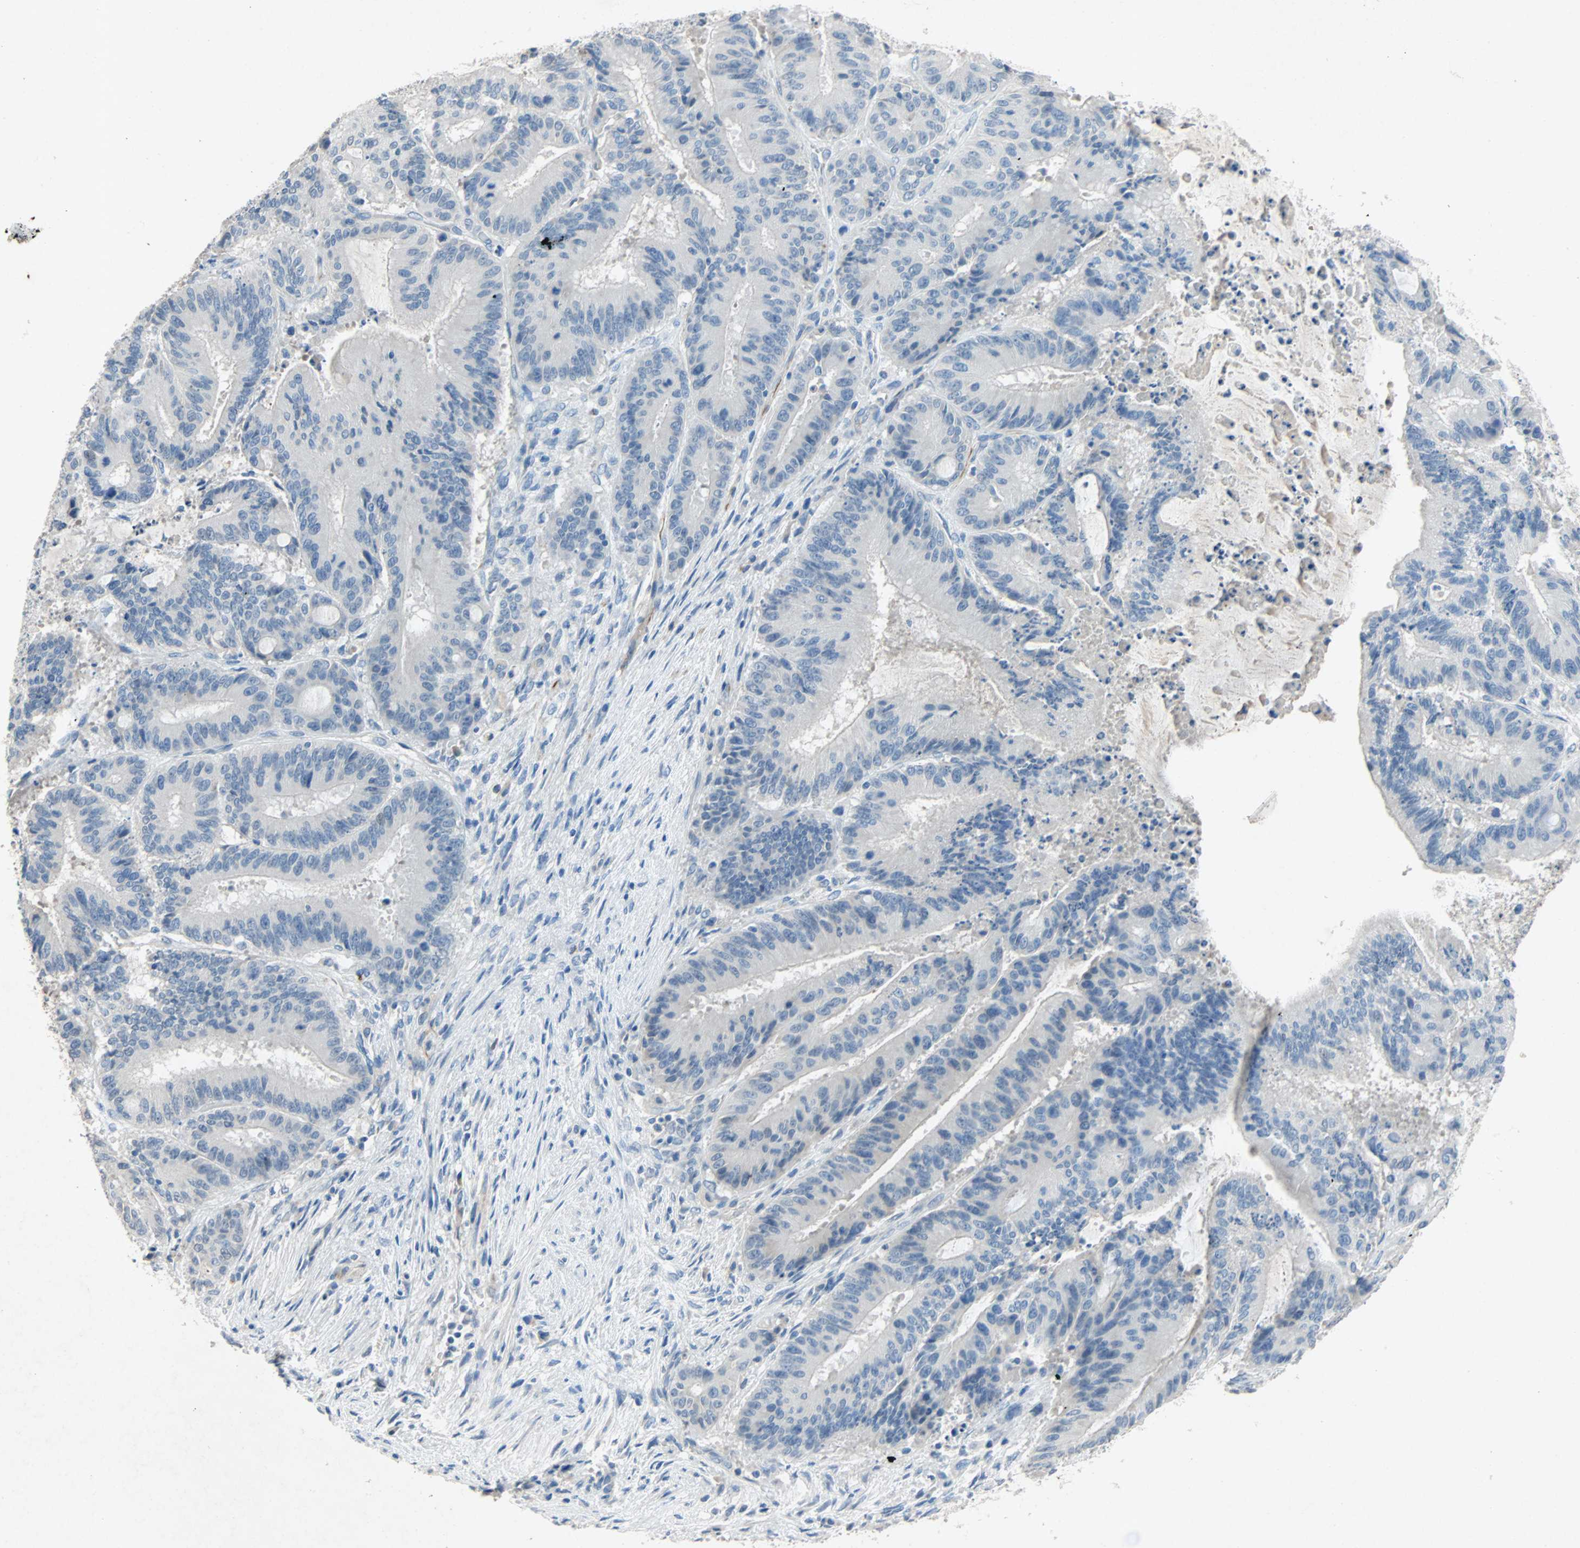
{"staining": {"intensity": "negative", "quantity": "none", "location": "none"}, "tissue": "liver cancer", "cell_type": "Tumor cells", "image_type": "cancer", "snomed": [{"axis": "morphology", "description": "Cholangiocarcinoma"}, {"axis": "topography", "description": "Liver"}], "caption": "Tumor cells show no significant positivity in liver cancer.", "gene": "PCDHB2", "patient": {"sex": "female", "age": 73}}